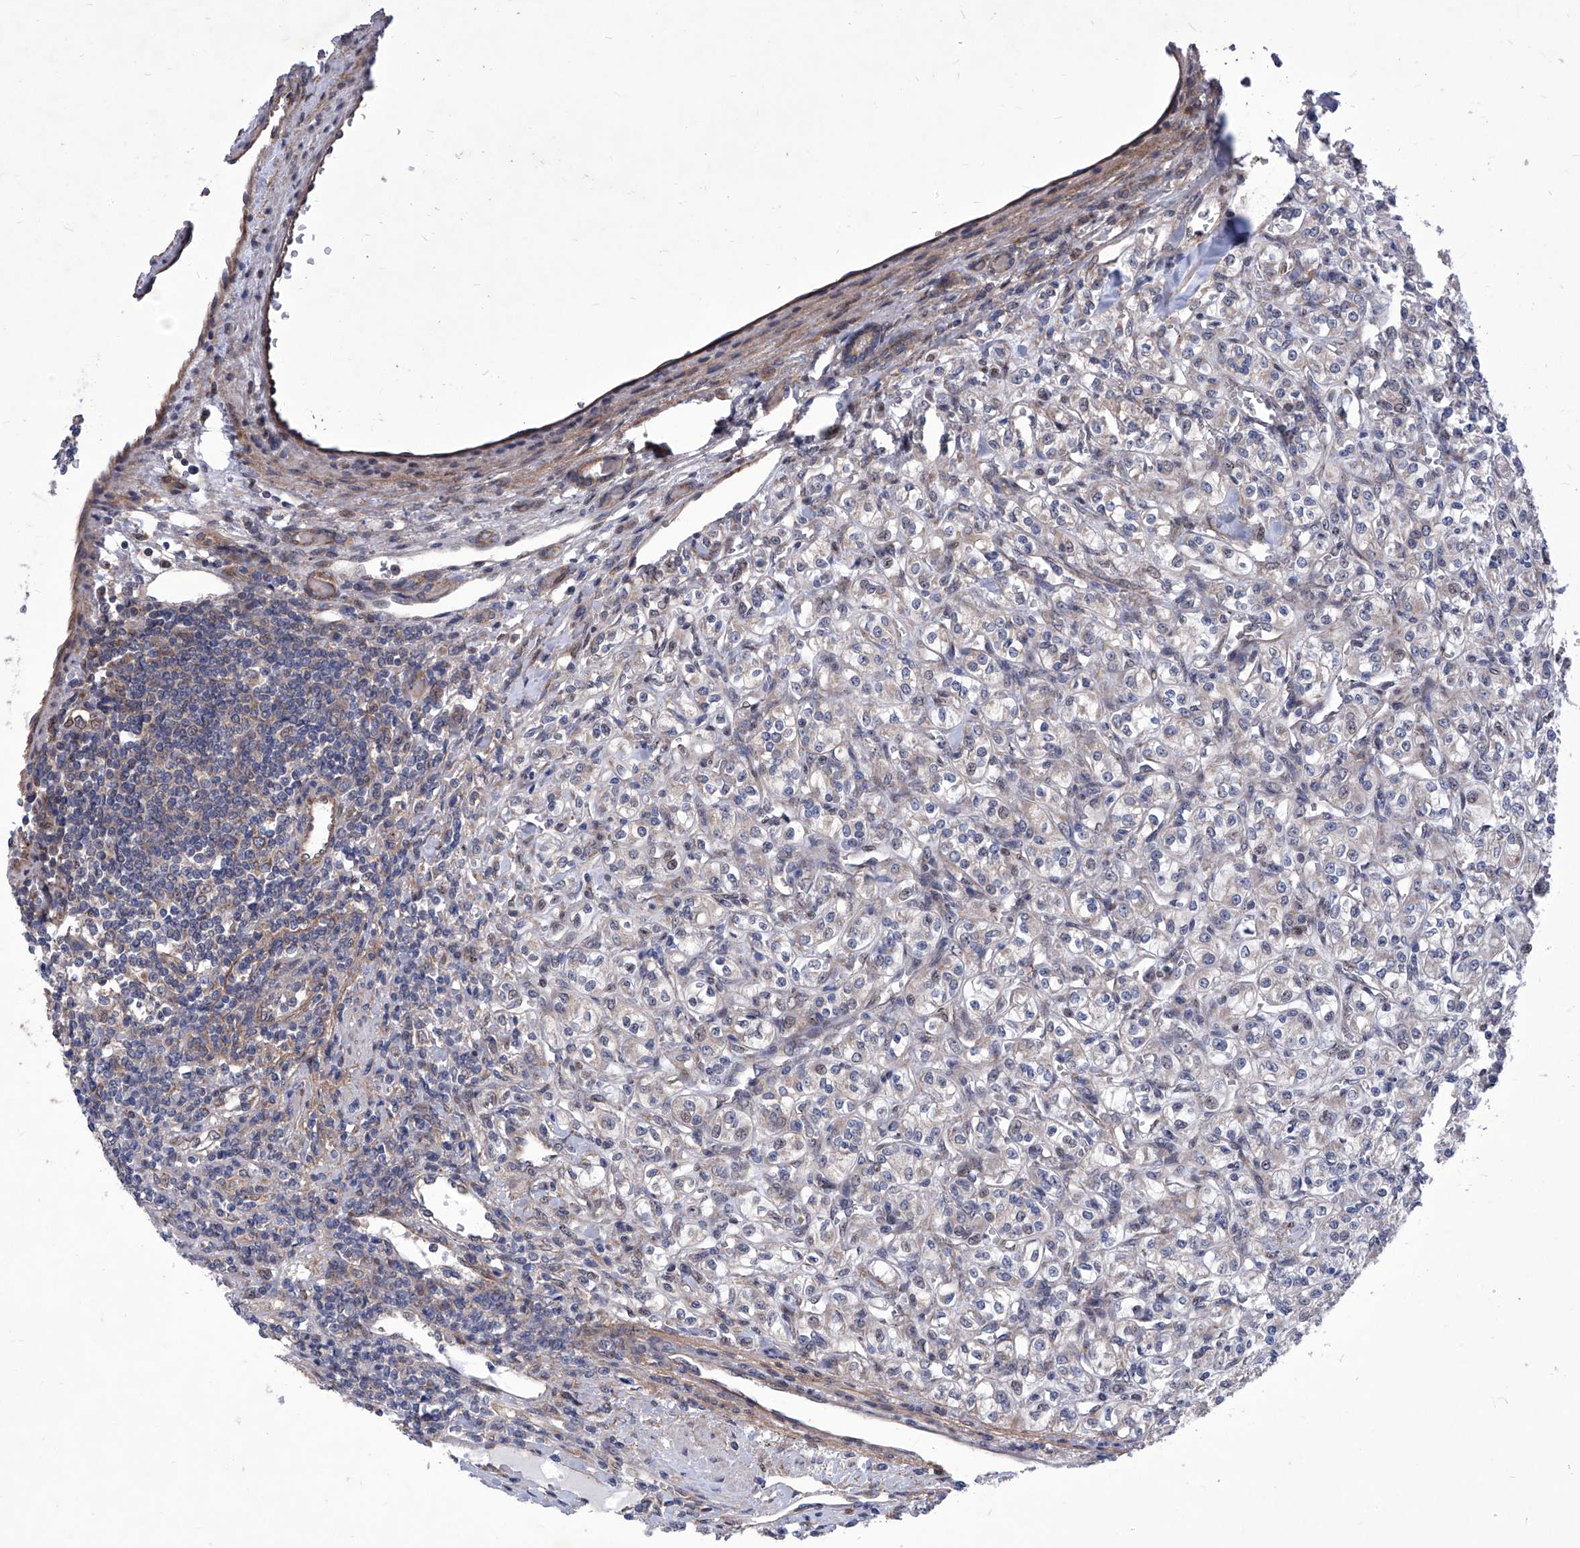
{"staining": {"intensity": "negative", "quantity": "none", "location": "none"}, "tissue": "renal cancer", "cell_type": "Tumor cells", "image_type": "cancer", "snomed": [{"axis": "morphology", "description": "Adenocarcinoma, NOS"}, {"axis": "topography", "description": "Kidney"}], "caption": "This histopathology image is of adenocarcinoma (renal) stained with immunohistochemistry to label a protein in brown with the nuclei are counter-stained blue. There is no staining in tumor cells. The staining is performed using DAB brown chromogen with nuclei counter-stained in using hematoxylin.", "gene": "KTI12", "patient": {"sex": "male", "age": 77}}